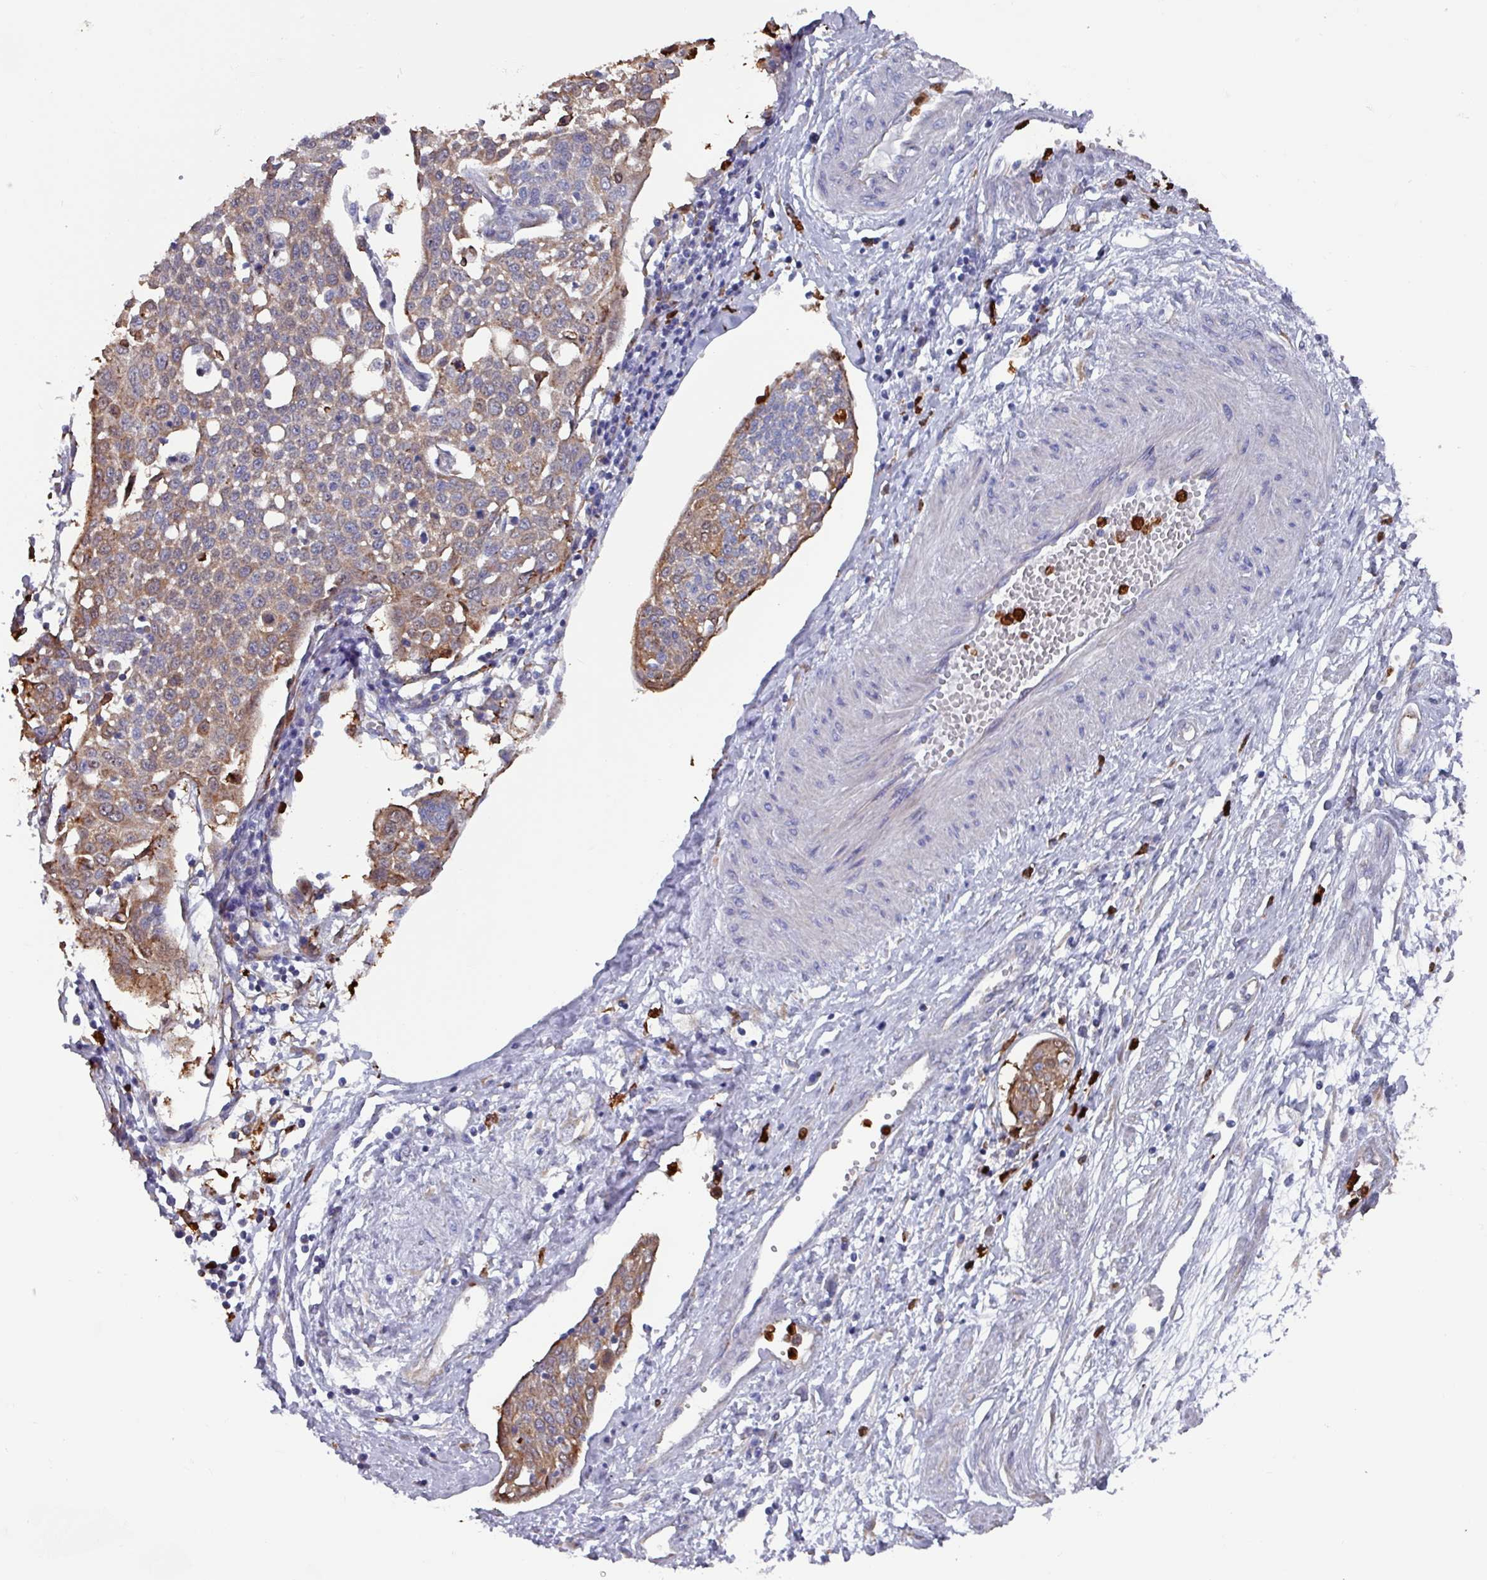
{"staining": {"intensity": "moderate", "quantity": ">75%", "location": "cytoplasmic/membranous"}, "tissue": "cervical cancer", "cell_type": "Tumor cells", "image_type": "cancer", "snomed": [{"axis": "morphology", "description": "Squamous cell carcinoma, NOS"}, {"axis": "topography", "description": "Cervix"}], "caption": "Tumor cells demonstrate medium levels of moderate cytoplasmic/membranous positivity in about >75% of cells in cervical cancer. (DAB IHC, brown staining for protein, blue staining for nuclei).", "gene": "UQCC2", "patient": {"sex": "female", "age": 34}}